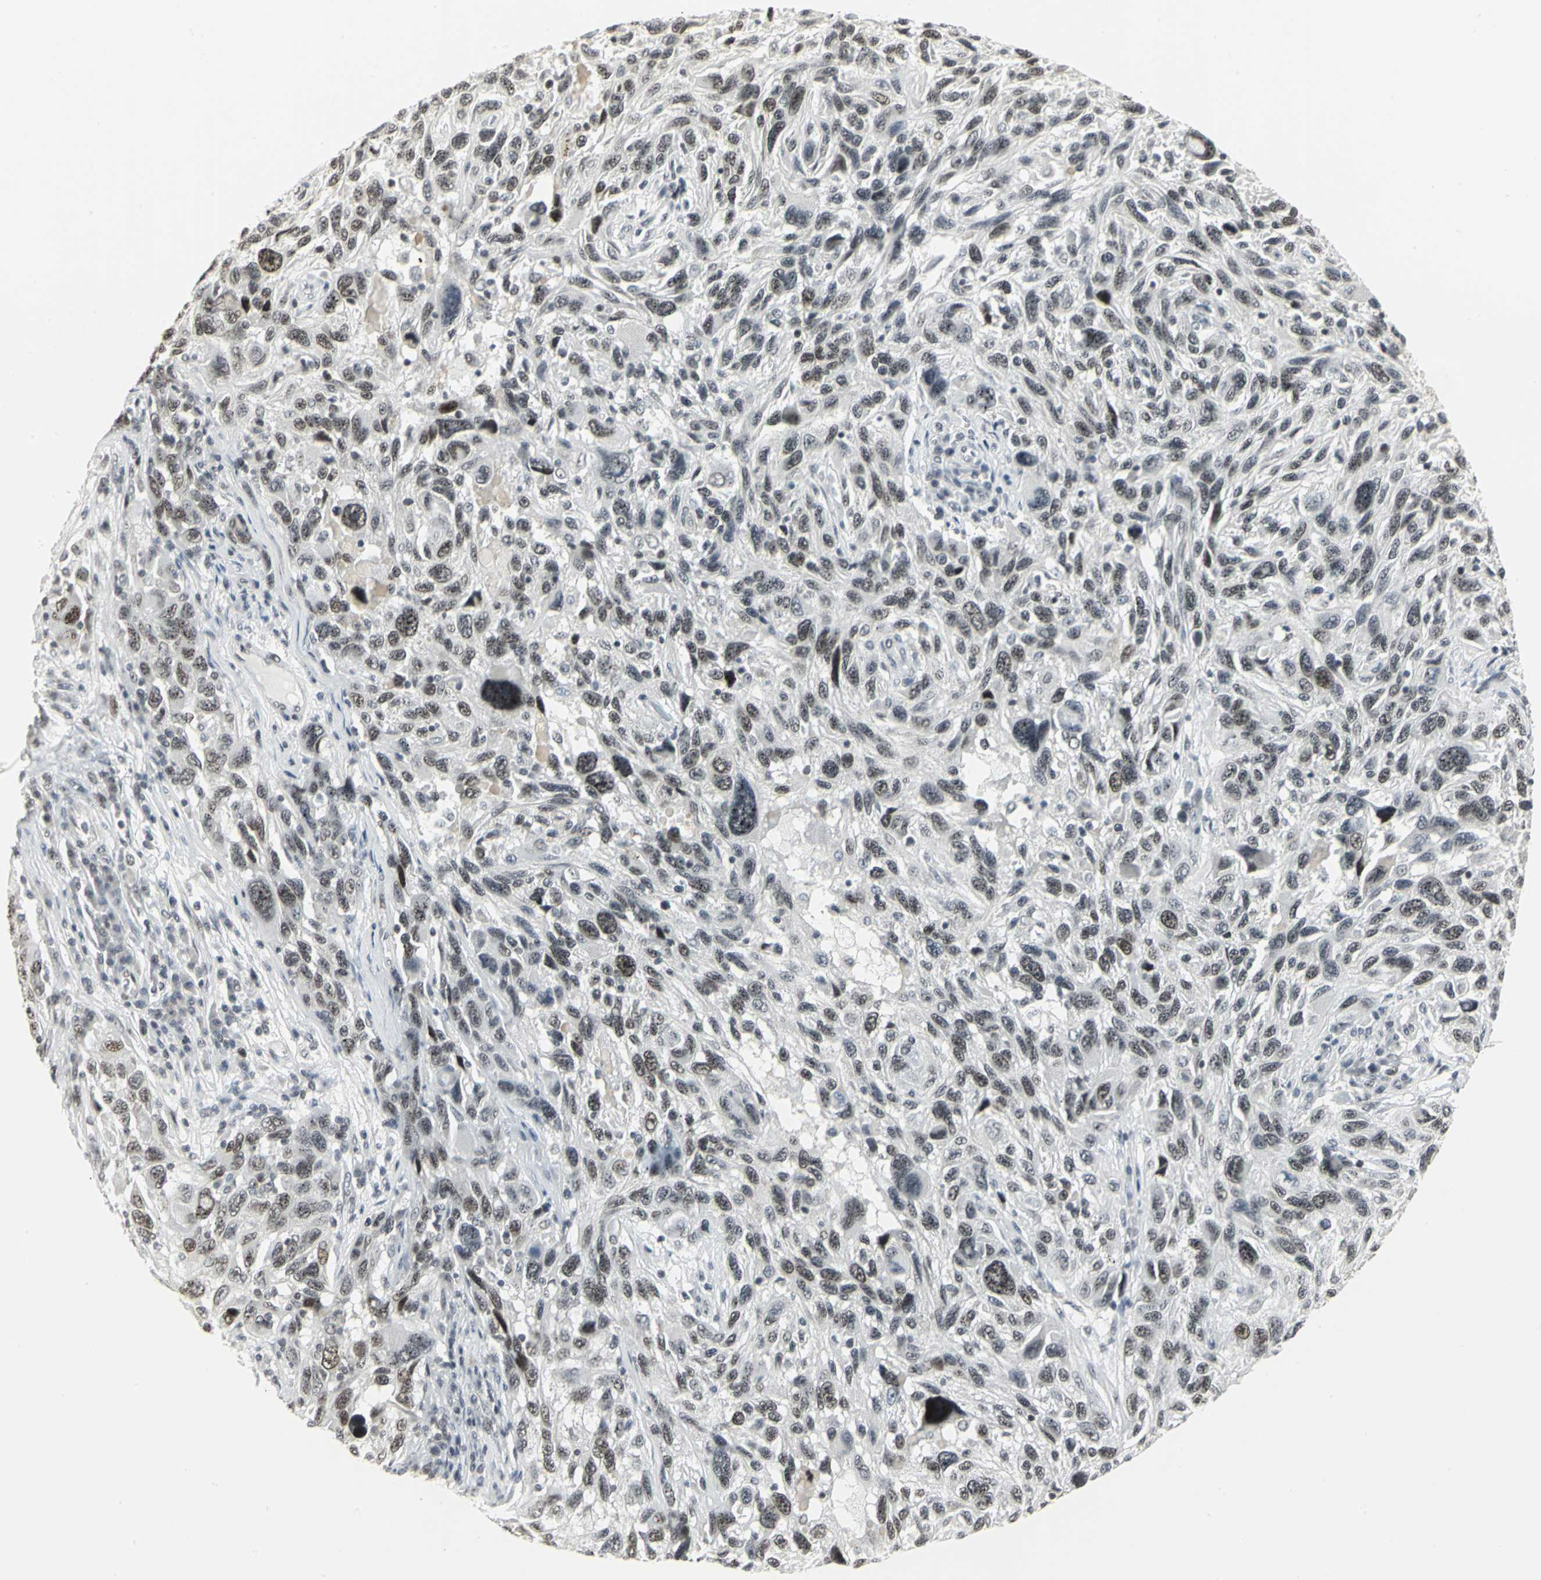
{"staining": {"intensity": "strong", "quantity": ">75%", "location": "nuclear"}, "tissue": "melanoma", "cell_type": "Tumor cells", "image_type": "cancer", "snomed": [{"axis": "morphology", "description": "Malignant melanoma, NOS"}, {"axis": "topography", "description": "Skin"}], "caption": "DAB immunohistochemical staining of human melanoma demonstrates strong nuclear protein positivity in about >75% of tumor cells.", "gene": "CBX3", "patient": {"sex": "male", "age": 53}}